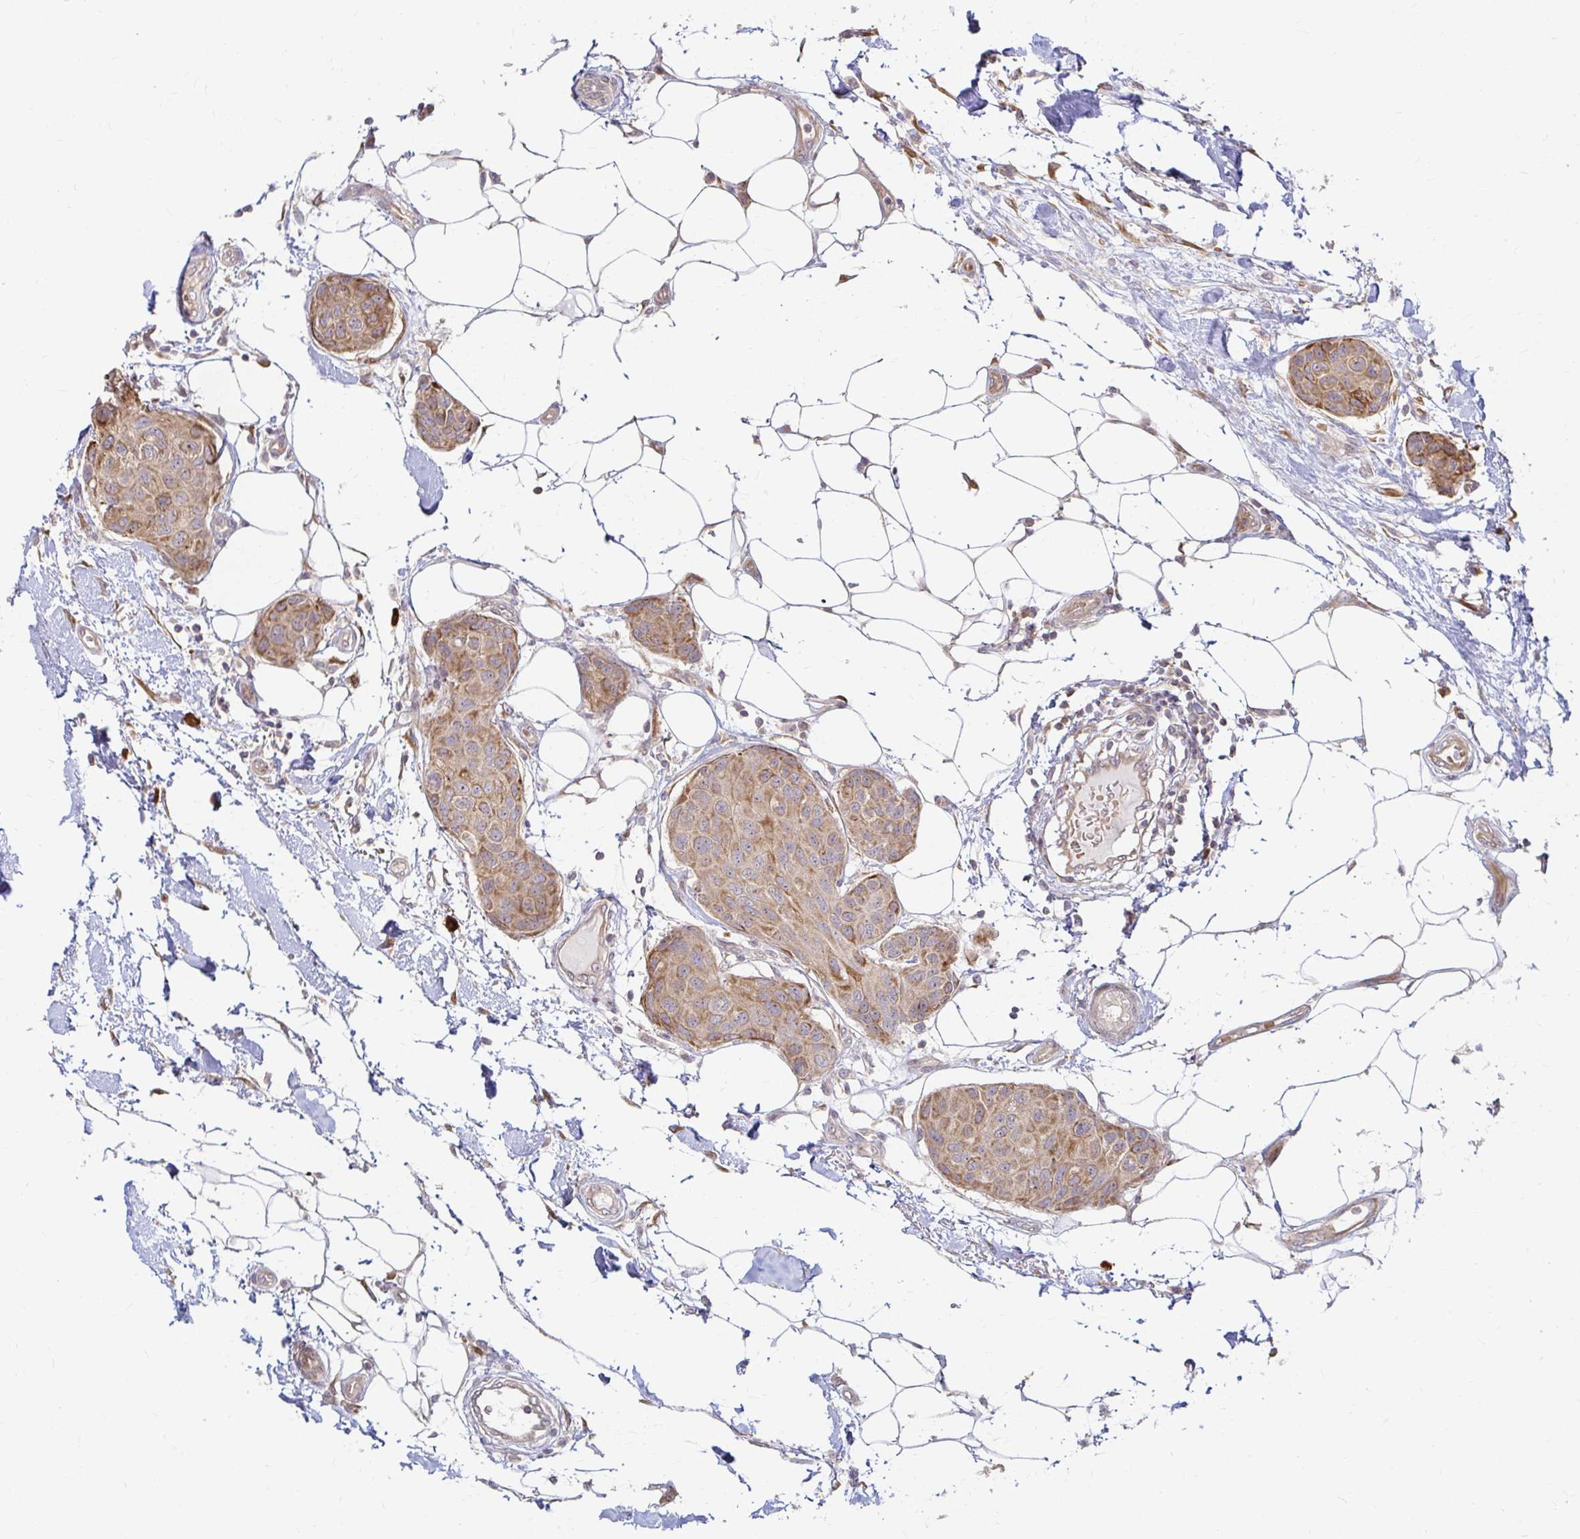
{"staining": {"intensity": "moderate", "quantity": ">75%", "location": "cytoplasmic/membranous"}, "tissue": "breast cancer", "cell_type": "Tumor cells", "image_type": "cancer", "snomed": [{"axis": "morphology", "description": "Duct carcinoma"}, {"axis": "topography", "description": "Breast"}, {"axis": "topography", "description": "Lymph node"}], "caption": "IHC of breast invasive ductal carcinoma displays medium levels of moderate cytoplasmic/membranous positivity in approximately >75% of tumor cells.", "gene": "CAST", "patient": {"sex": "female", "age": 80}}